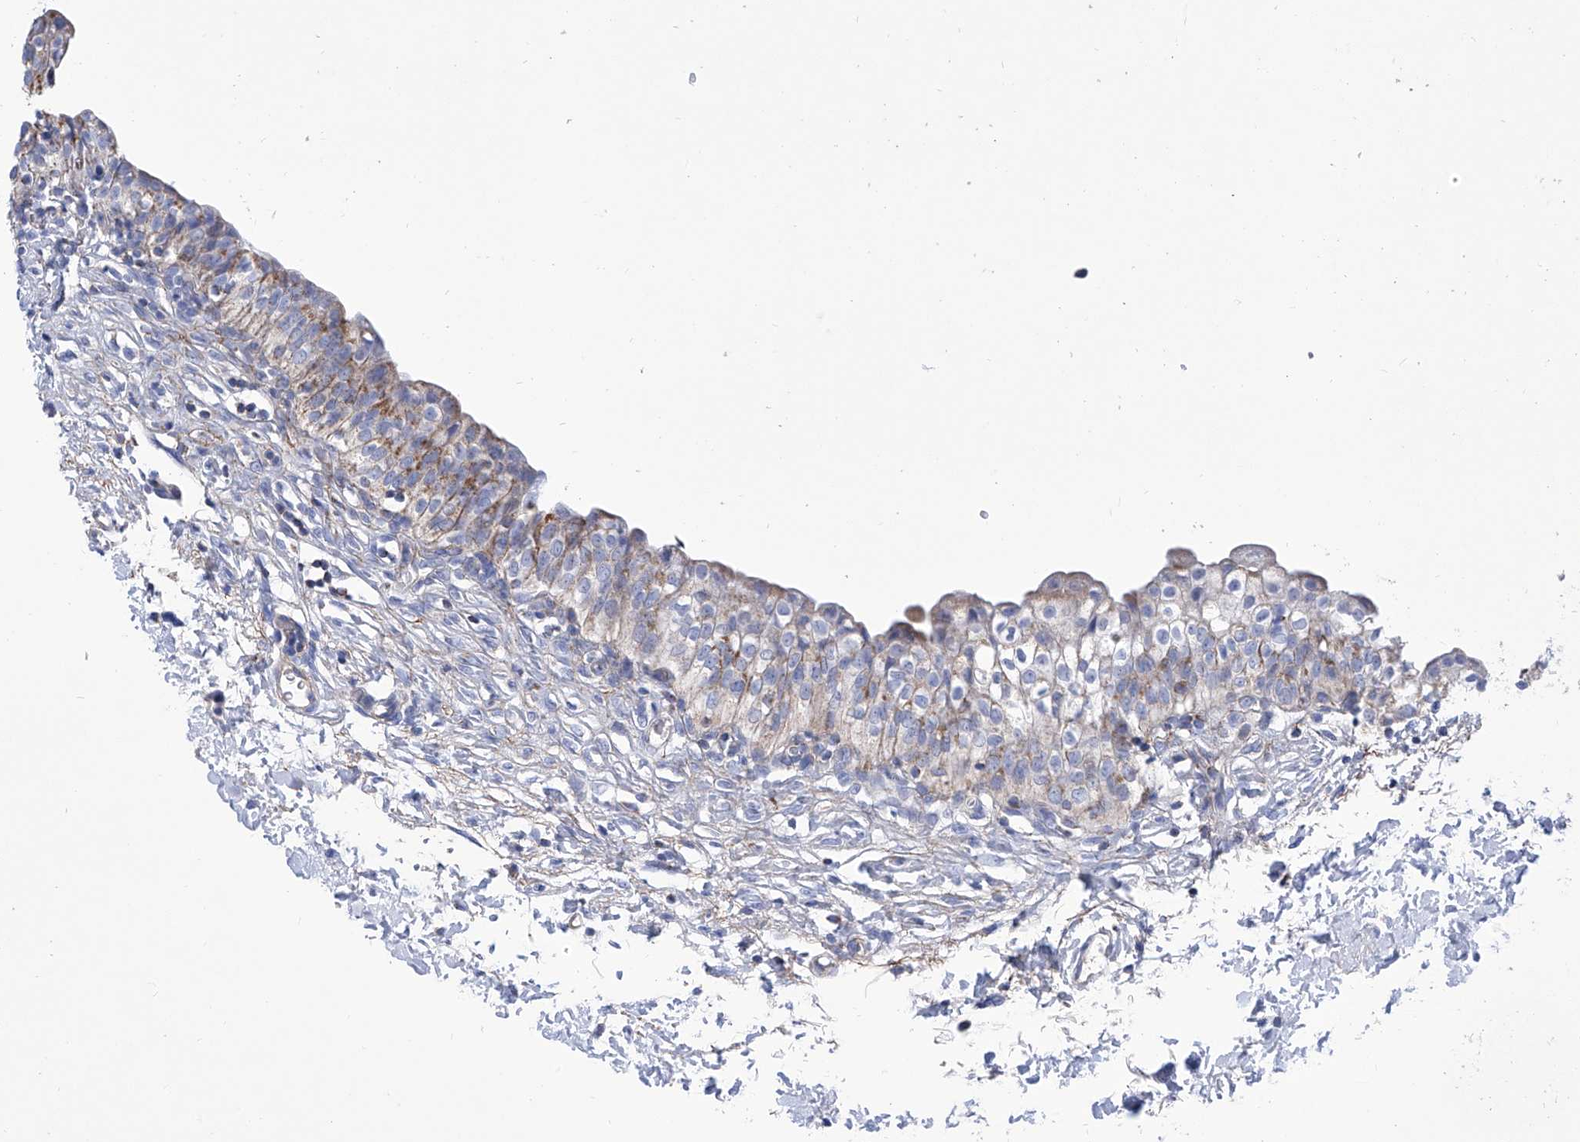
{"staining": {"intensity": "moderate", "quantity": "25%-75%", "location": "cytoplasmic/membranous"}, "tissue": "urinary bladder", "cell_type": "Urothelial cells", "image_type": "normal", "snomed": [{"axis": "morphology", "description": "Normal tissue, NOS"}, {"axis": "topography", "description": "Urinary bladder"}], "caption": "IHC (DAB) staining of normal human urinary bladder shows moderate cytoplasmic/membranous protein positivity in approximately 25%-75% of urothelial cells. Immunohistochemistry stains the protein of interest in brown and the nuclei are stained blue.", "gene": "SRBD1", "patient": {"sex": "male", "age": 55}}